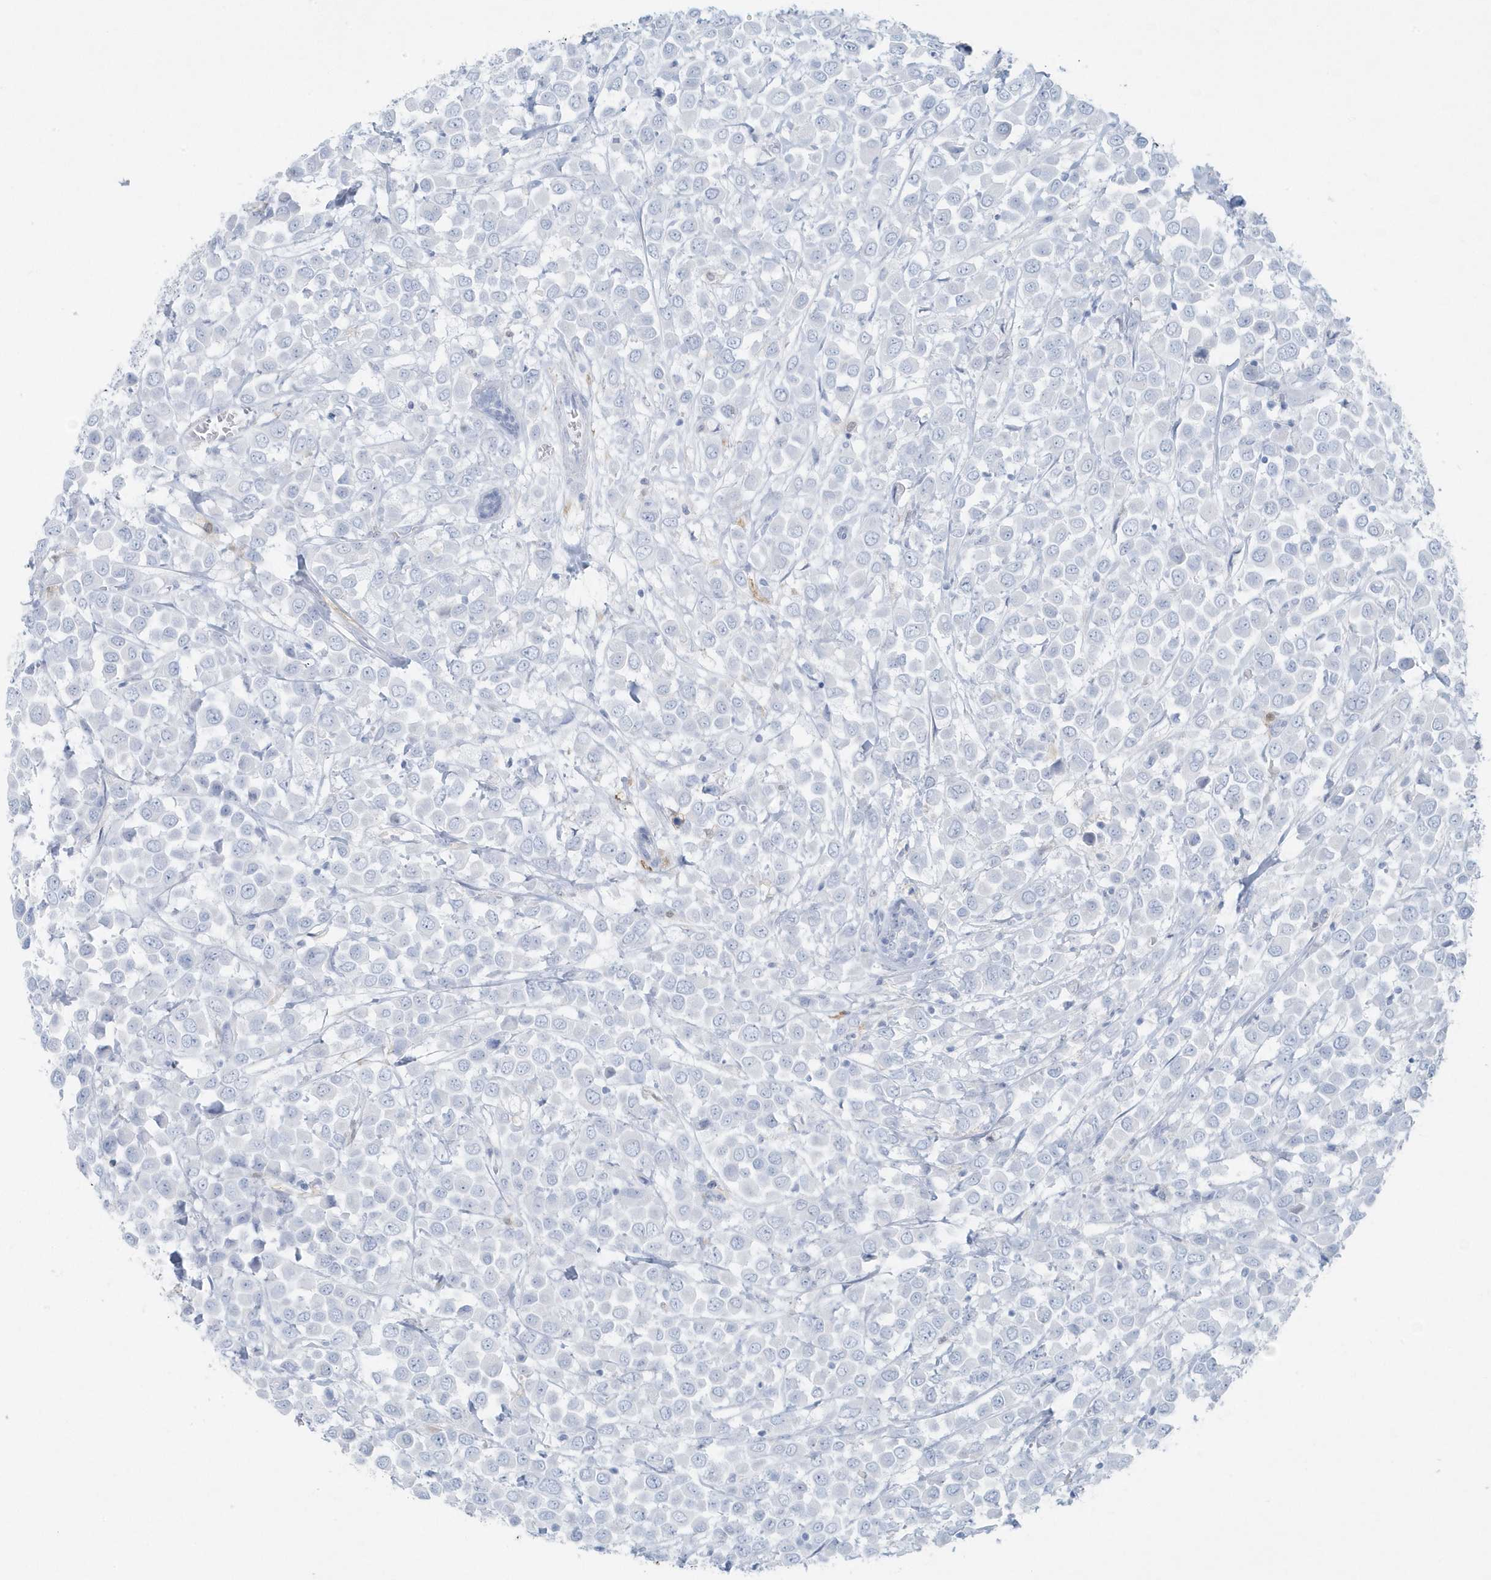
{"staining": {"intensity": "negative", "quantity": "none", "location": "none"}, "tissue": "breast cancer", "cell_type": "Tumor cells", "image_type": "cancer", "snomed": [{"axis": "morphology", "description": "Duct carcinoma"}, {"axis": "topography", "description": "Breast"}], "caption": "This is an immunohistochemistry photomicrograph of breast cancer. There is no staining in tumor cells.", "gene": "FAM98A", "patient": {"sex": "female", "age": 61}}